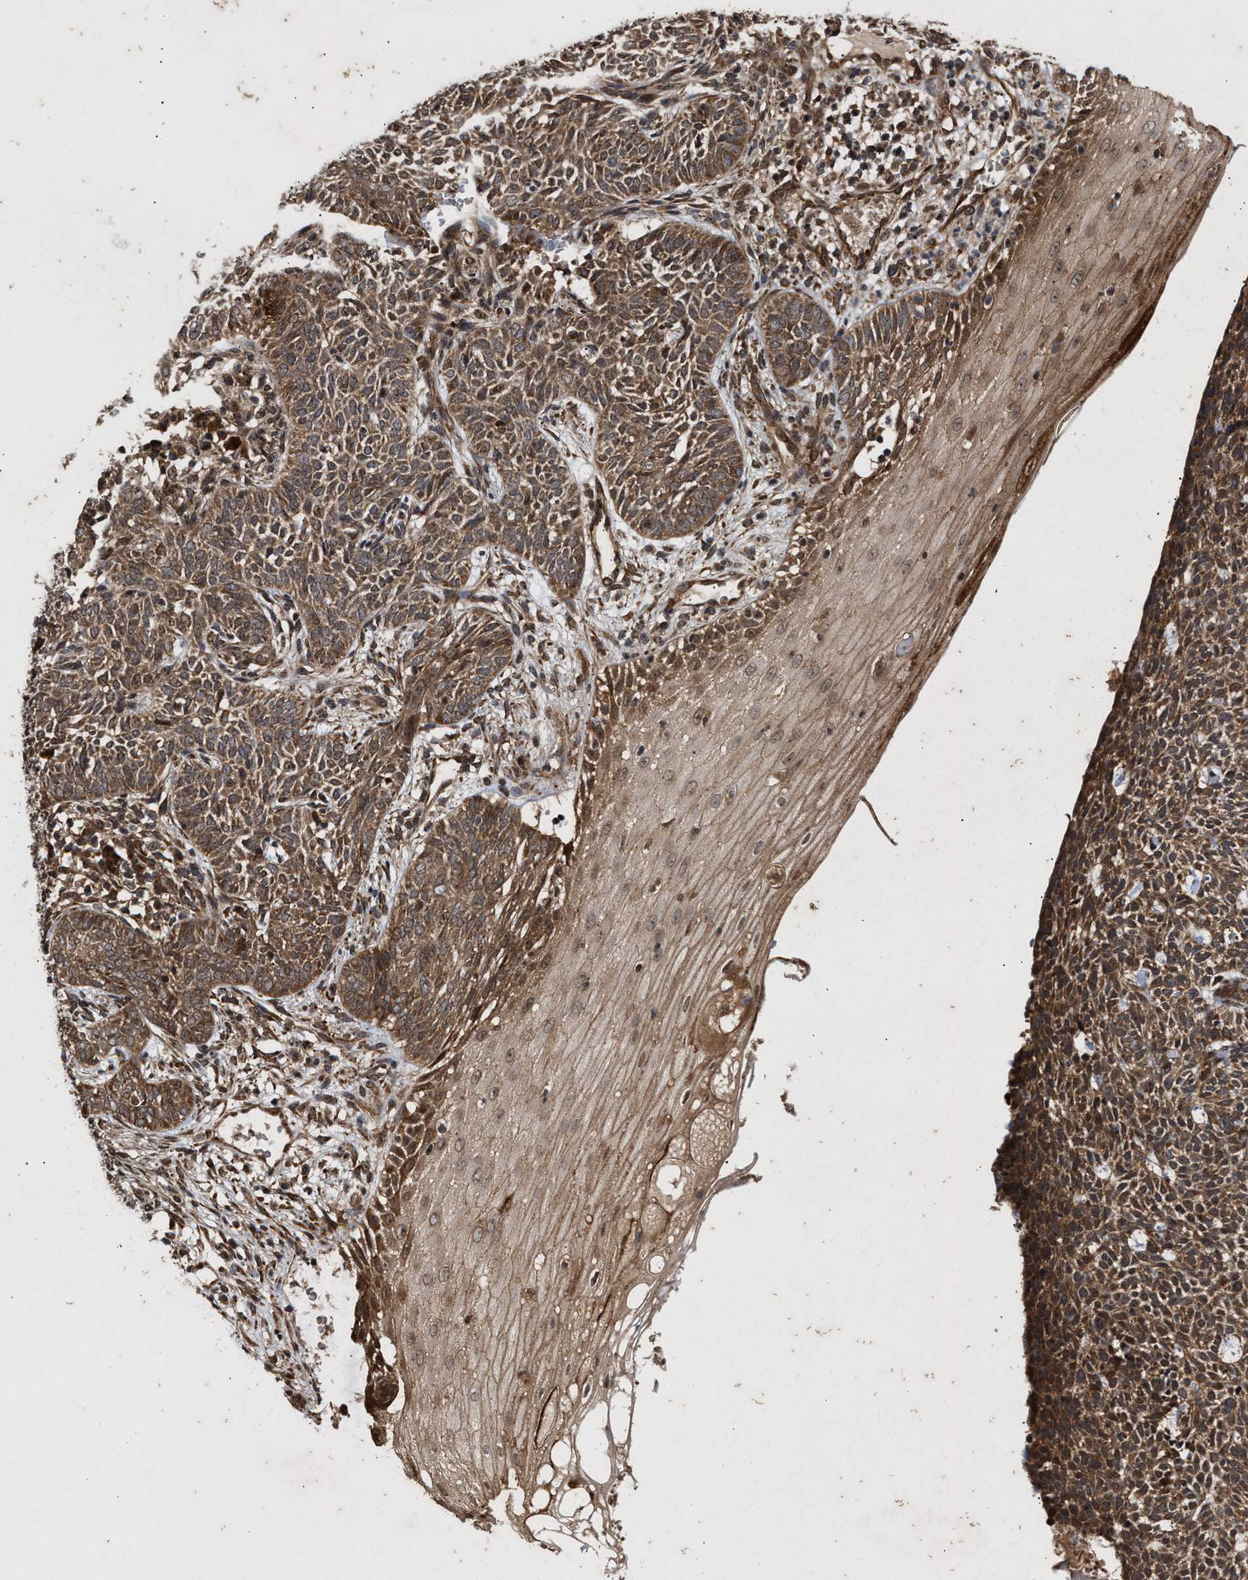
{"staining": {"intensity": "moderate", "quantity": ">75%", "location": "cytoplasmic/membranous"}, "tissue": "skin cancer", "cell_type": "Tumor cells", "image_type": "cancer", "snomed": [{"axis": "morphology", "description": "Basal cell carcinoma"}, {"axis": "topography", "description": "Skin"}], "caption": "This micrograph exhibits immunohistochemistry staining of human skin cancer, with medium moderate cytoplasmic/membranous staining in approximately >75% of tumor cells.", "gene": "CFLAR", "patient": {"sex": "male", "age": 87}}